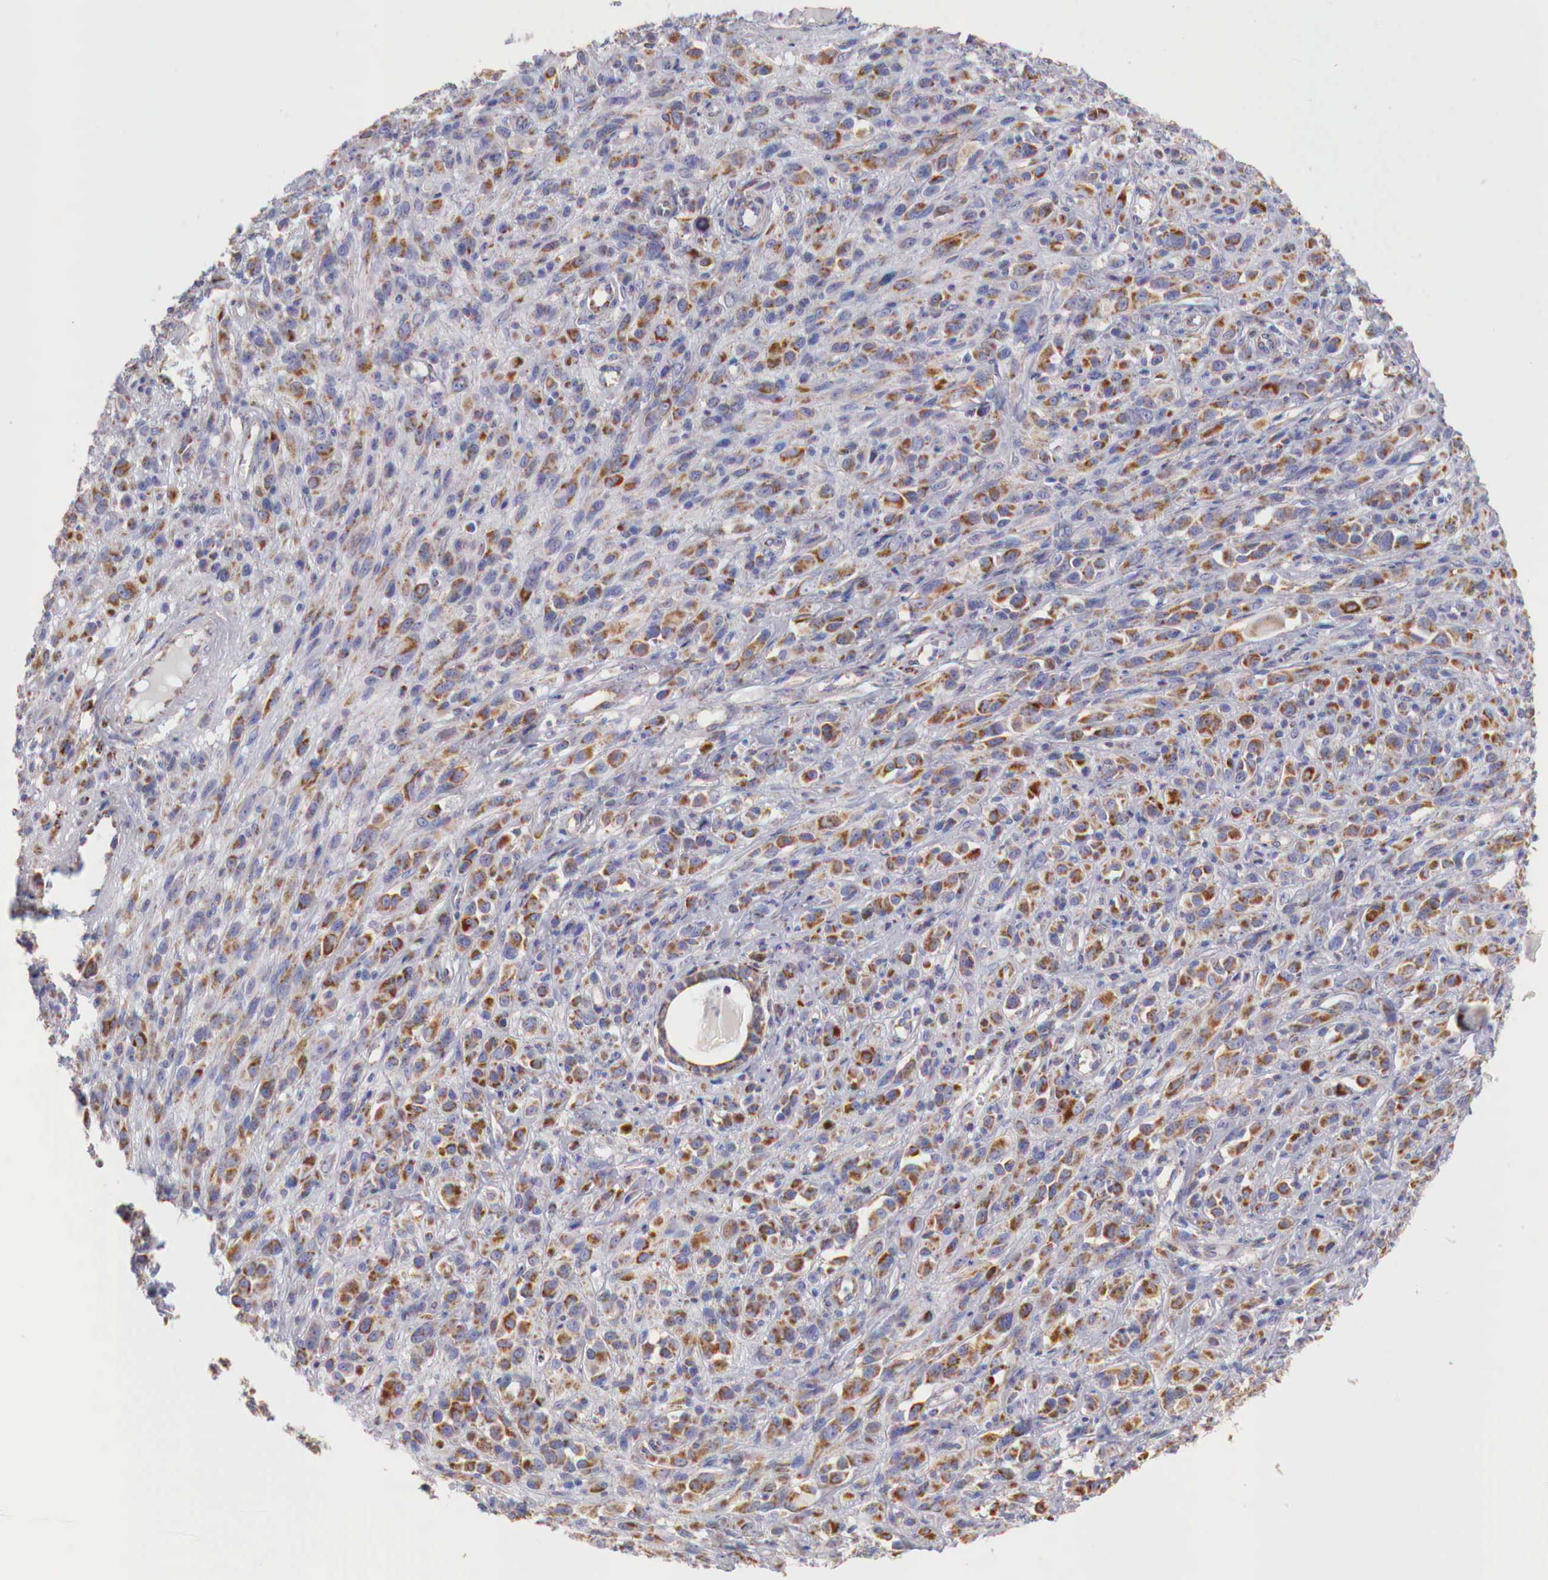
{"staining": {"intensity": "moderate", "quantity": "25%-75%", "location": "cytoplasmic/membranous"}, "tissue": "melanoma", "cell_type": "Tumor cells", "image_type": "cancer", "snomed": [{"axis": "morphology", "description": "Malignant melanoma, NOS"}, {"axis": "topography", "description": "Skin"}], "caption": "Human melanoma stained for a protein (brown) exhibits moderate cytoplasmic/membranous positive expression in about 25%-75% of tumor cells.", "gene": "IDH3G", "patient": {"sex": "male", "age": 51}}